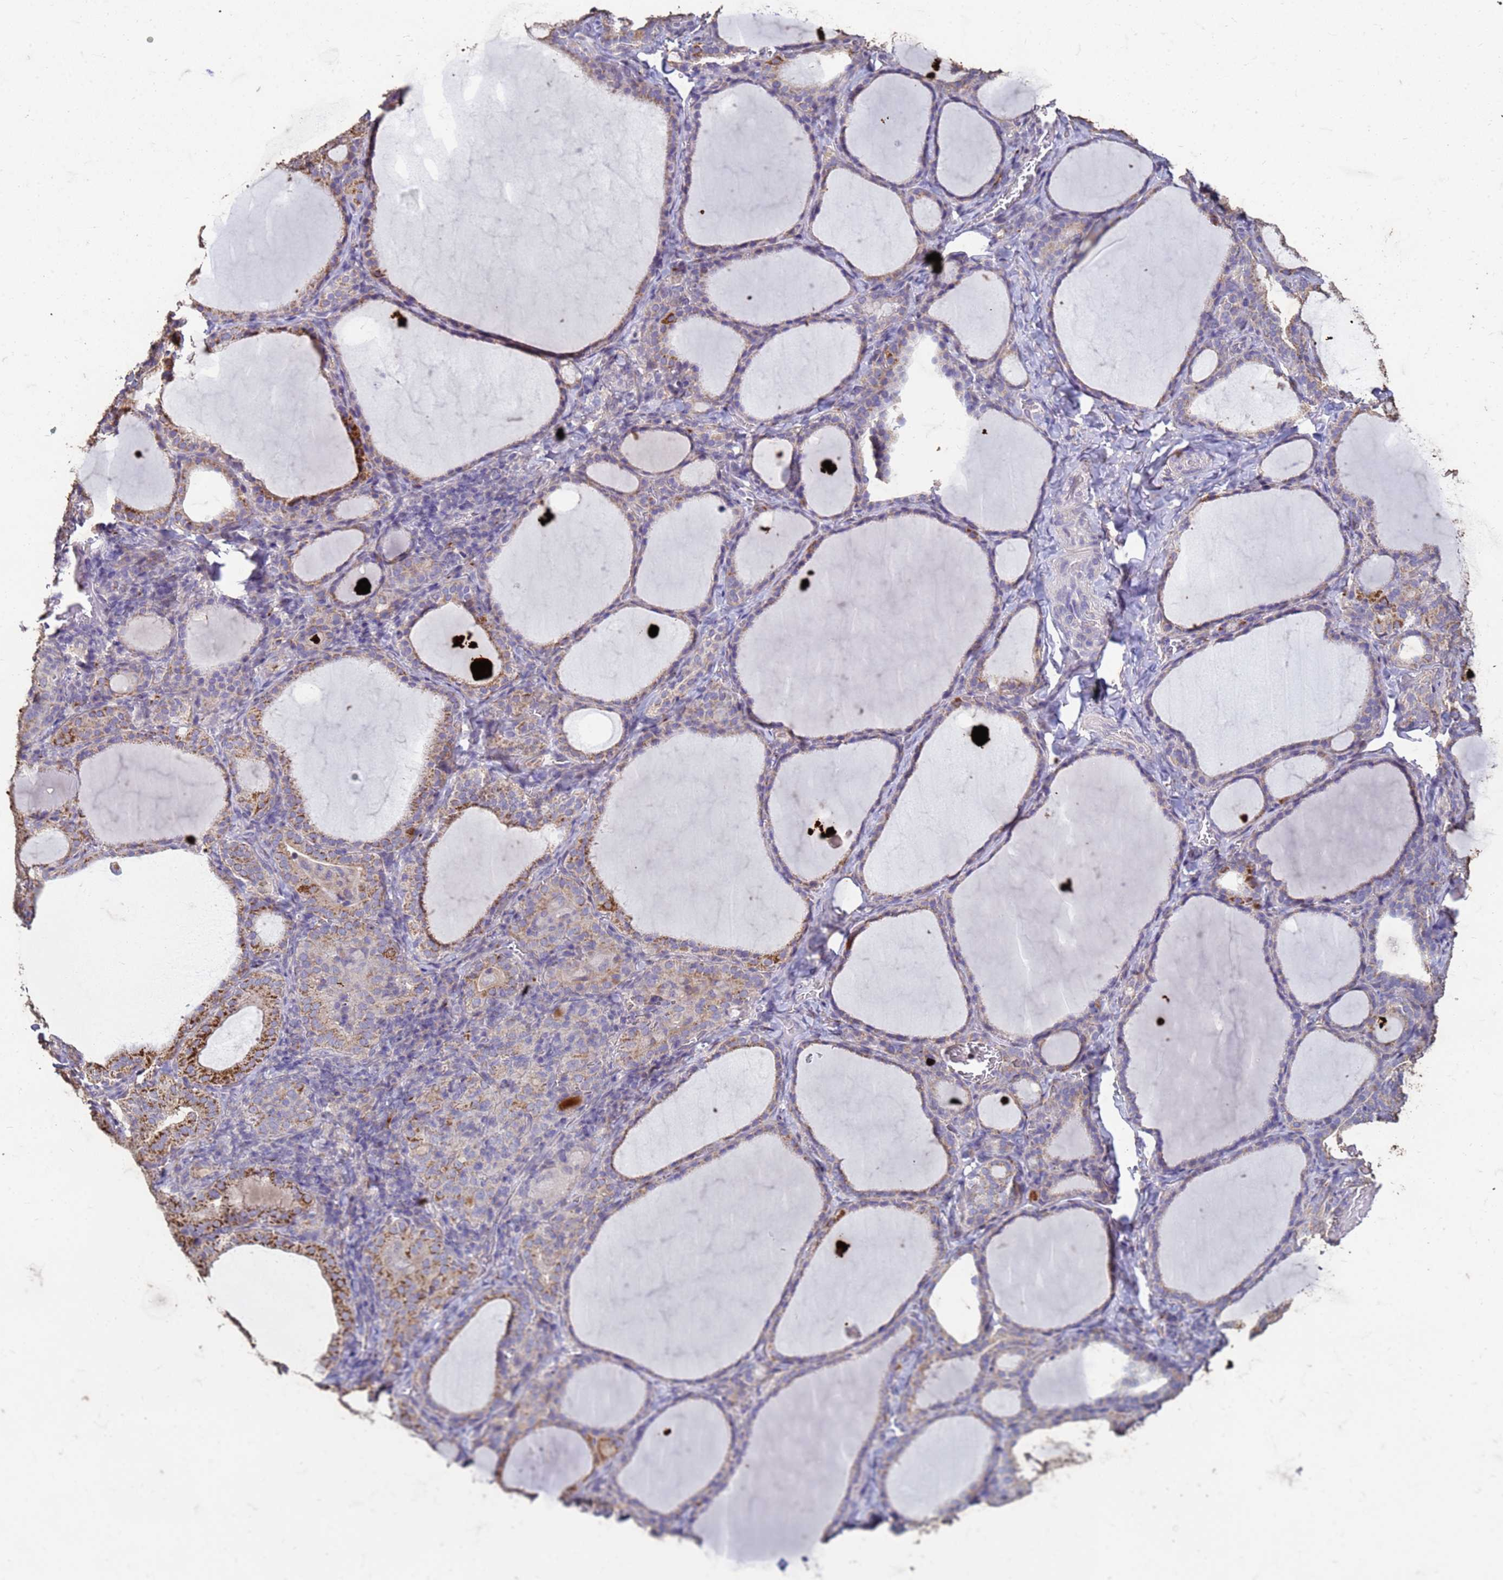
{"staining": {"intensity": "moderate", "quantity": "<25%", "location": "cytoplasmic/membranous"}, "tissue": "thyroid gland", "cell_type": "Glandular cells", "image_type": "normal", "snomed": [{"axis": "morphology", "description": "Normal tissue, NOS"}, {"axis": "topography", "description": "Thyroid gland"}], "caption": "The immunohistochemical stain shows moderate cytoplasmic/membranous expression in glandular cells of normal thyroid gland.", "gene": "SLC25A15", "patient": {"sex": "female", "age": 39}}